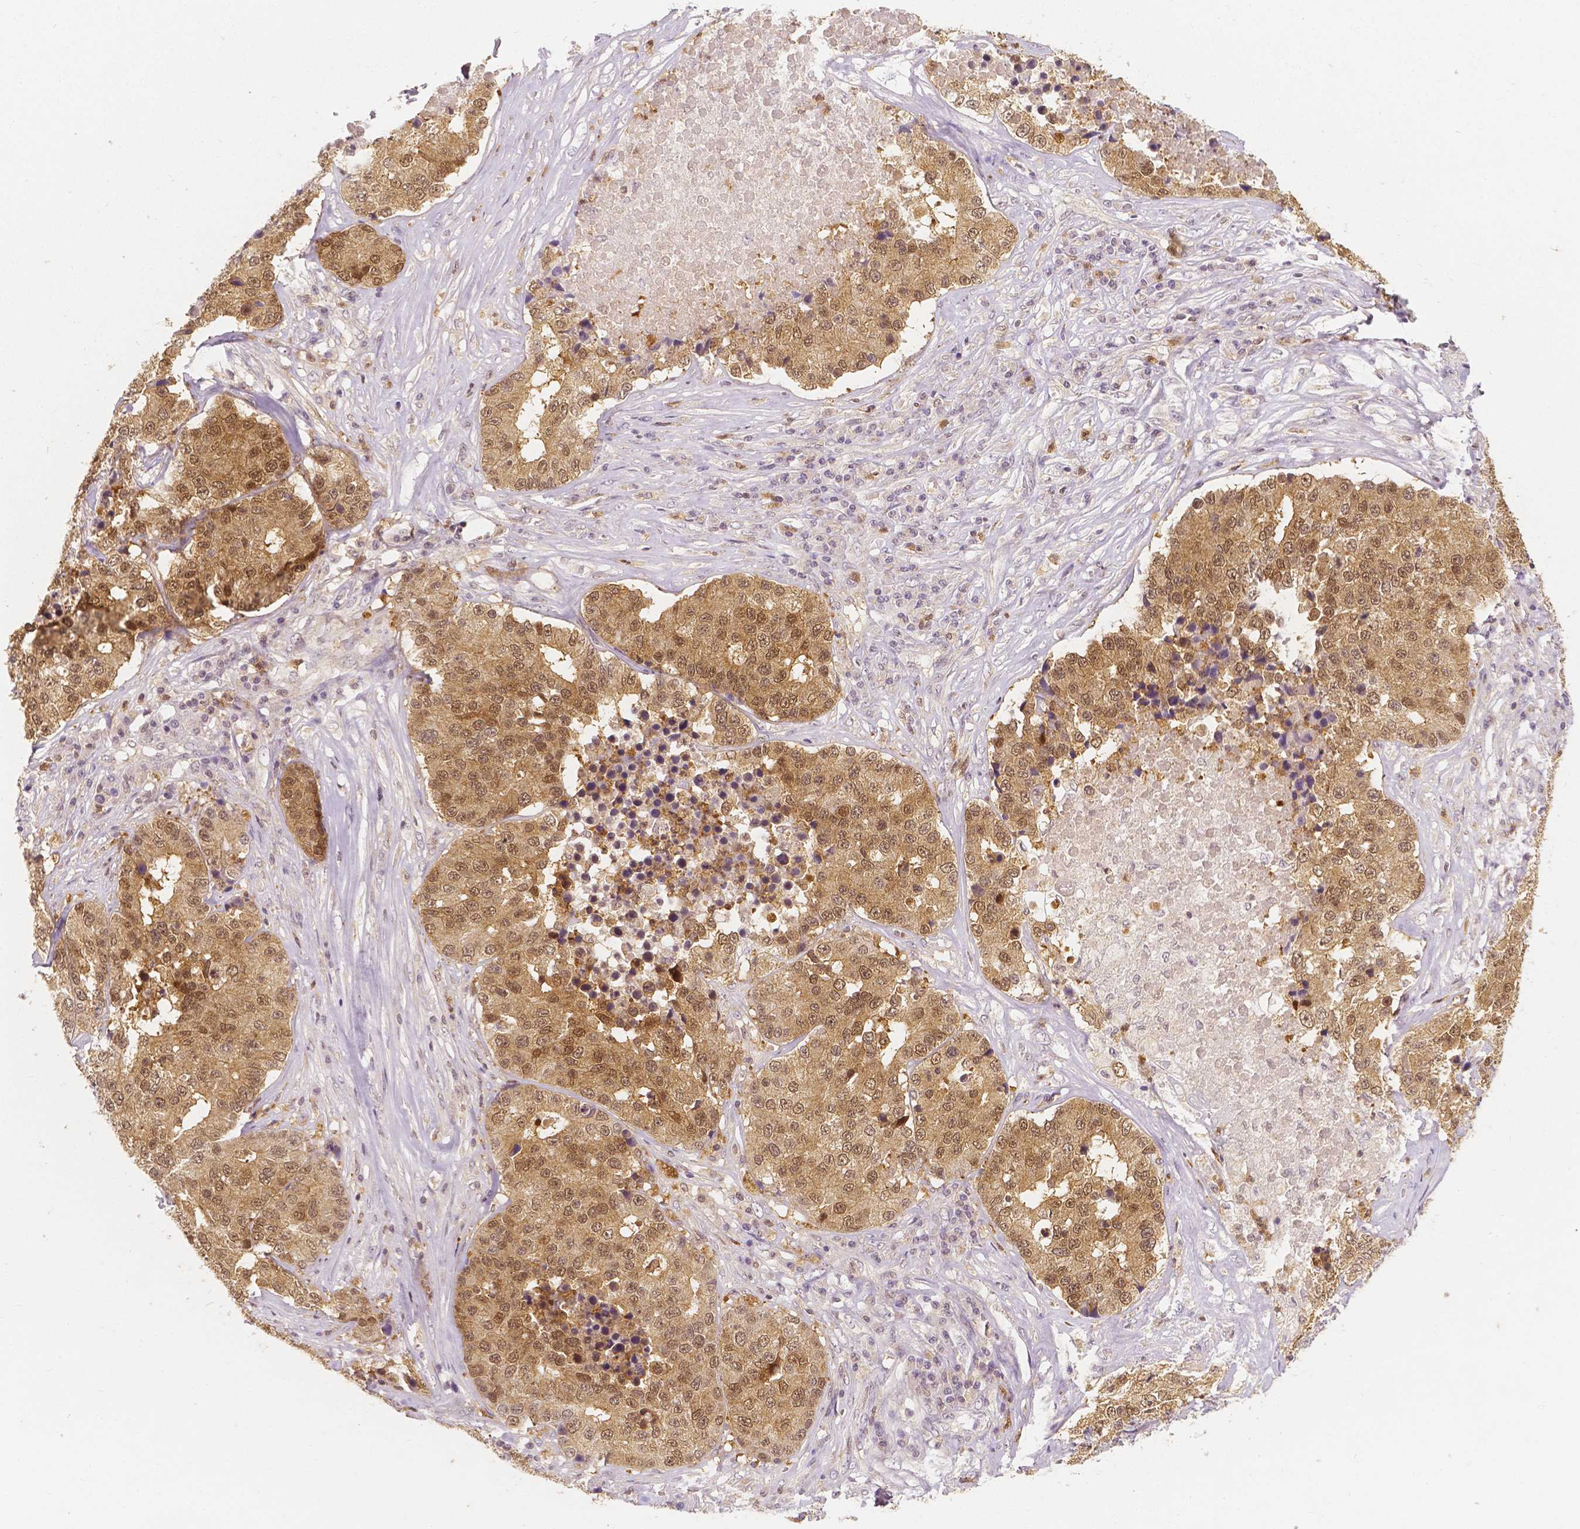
{"staining": {"intensity": "moderate", "quantity": ">75%", "location": "cytoplasmic/membranous,nuclear"}, "tissue": "stomach cancer", "cell_type": "Tumor cells", "image_type": "cancer", "snomed": [{"axis": "morphology", "description": "Adenocarcinoma, NOS"}, {"axis": "topography", "description": "Stomach"}], "caption": "Protein expression analysis of human stomach adenocarcinoma reveals moderate cytoplasmic/membranous and nuclear expression in about >75% of tumor cells.", "gene": "NAPRT", "patient": {"sex": "male", "age": 71}}